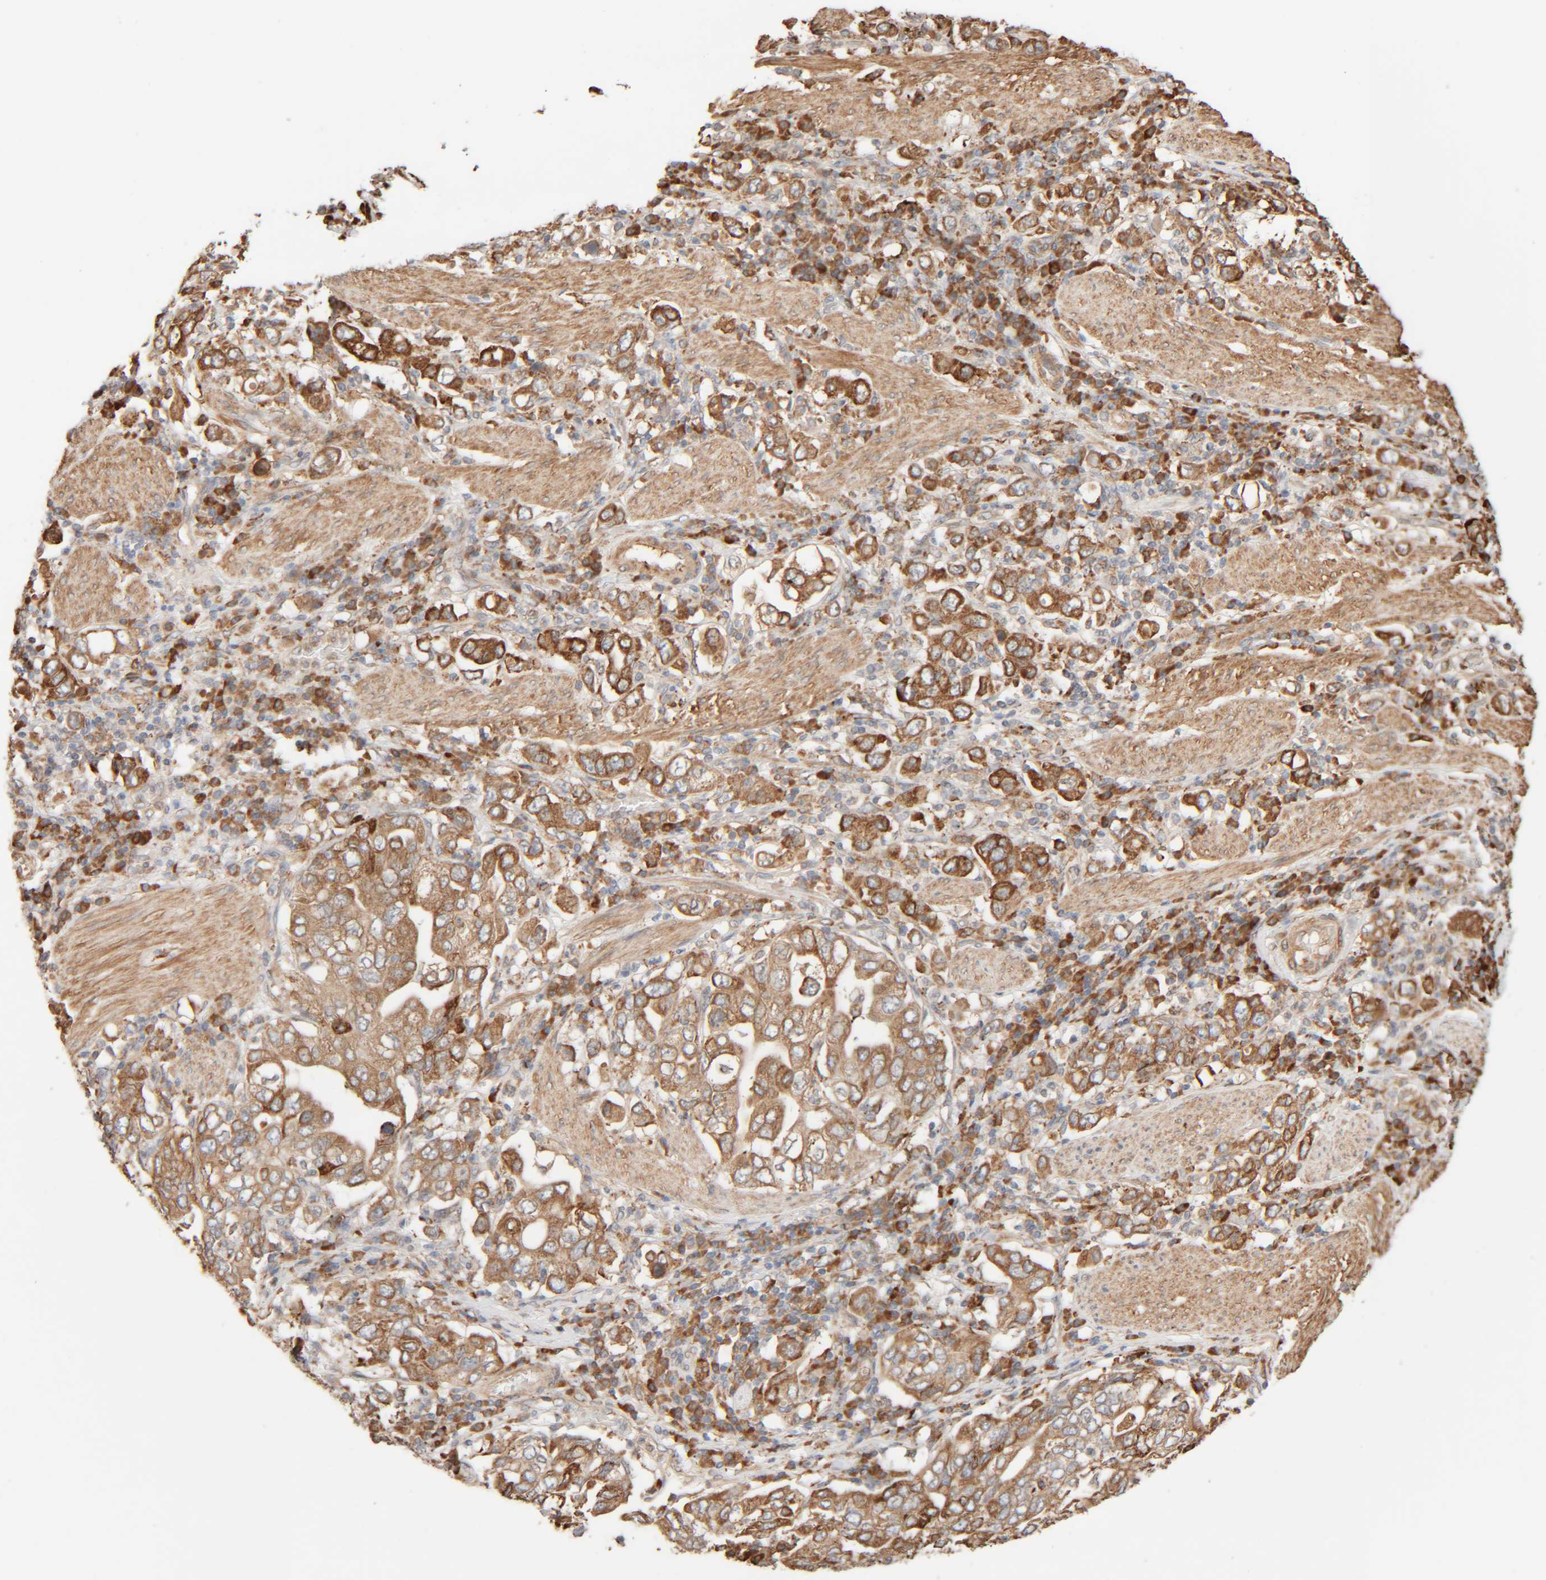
{"staining": {"intensity": "strong", "quantity": ">75%", "location": "cytoplasmic/membranous"}, "tissue": "stomach cancer", "cell_type": "Tumor cells", "image_type": "cancer", "snomed": [{"axis": "morphology", "description": "Adenocarcinoma, NOS"}, {"axis": "topography", "description": "Stomach, upper"}], "caption": "Immunohistochemistry micrograph of neoplastic tissue: stomach adenocarcinoma stained using immunohistochemistry (IHC) exhibits high levels of strong protein expression localized specifically in the cytoplasmic/membranous of tumor cells, appearing as a cytoplasmic/membranous brown color.", "gene": "INTS1", "patient": {"sex": "male", "age": 62}}